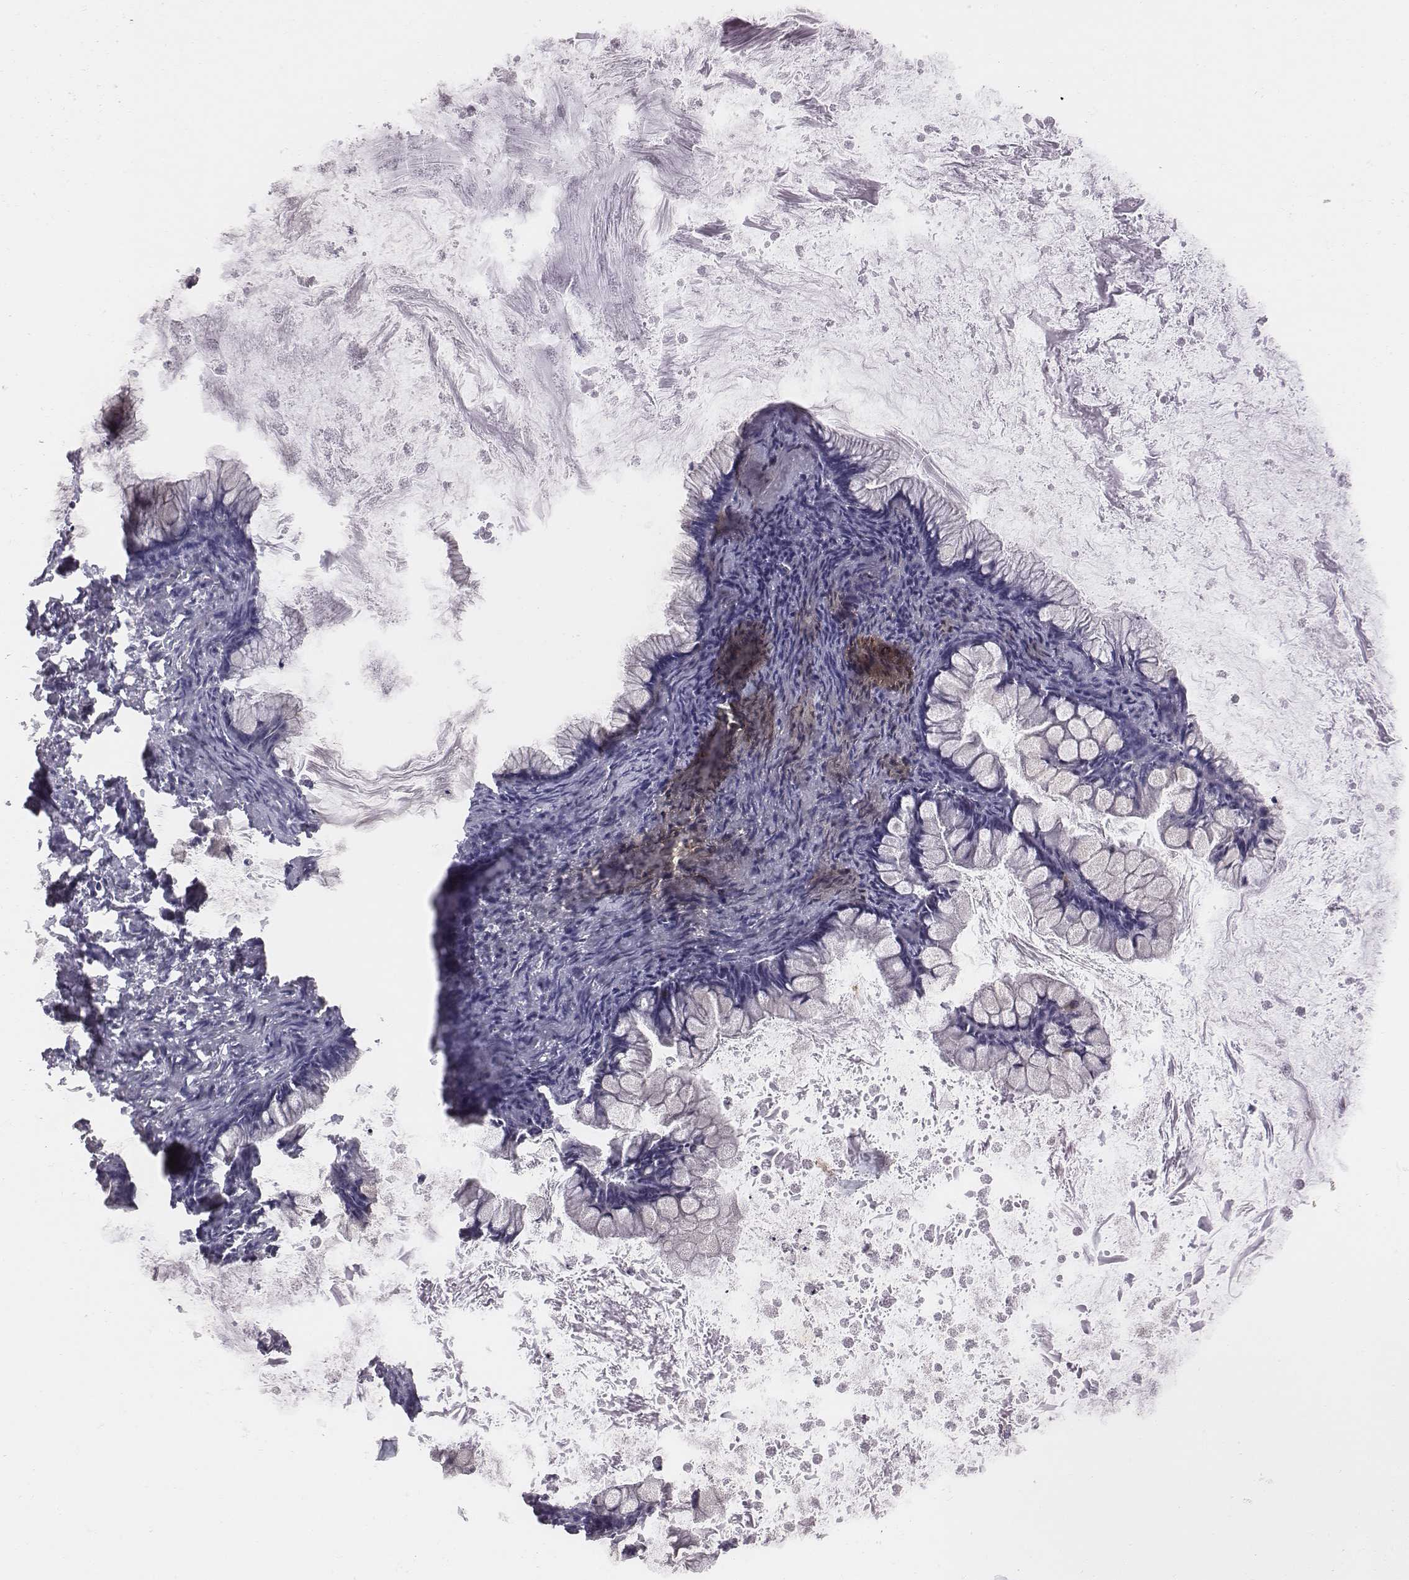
{"staining": {"intensity": "negative", "quantity": "none", "location": "none"}, "tissue": "ovarian cancer", "cell_type": "Tumor cells", "image_type": "cancer", "snomed": [{"axis": "morphology", "description": "Cystadenocarcinoma, mucinous, NOS"}, {"axis": "topography", "description": "Ovary"}], "caption": "Image shows no significant protein positivity in tumor cells of ovarian cancer (mucinous cystadenocarcinoma).", "gene": "SCARF1", "patient": {"sex": "female", "age": 67}}